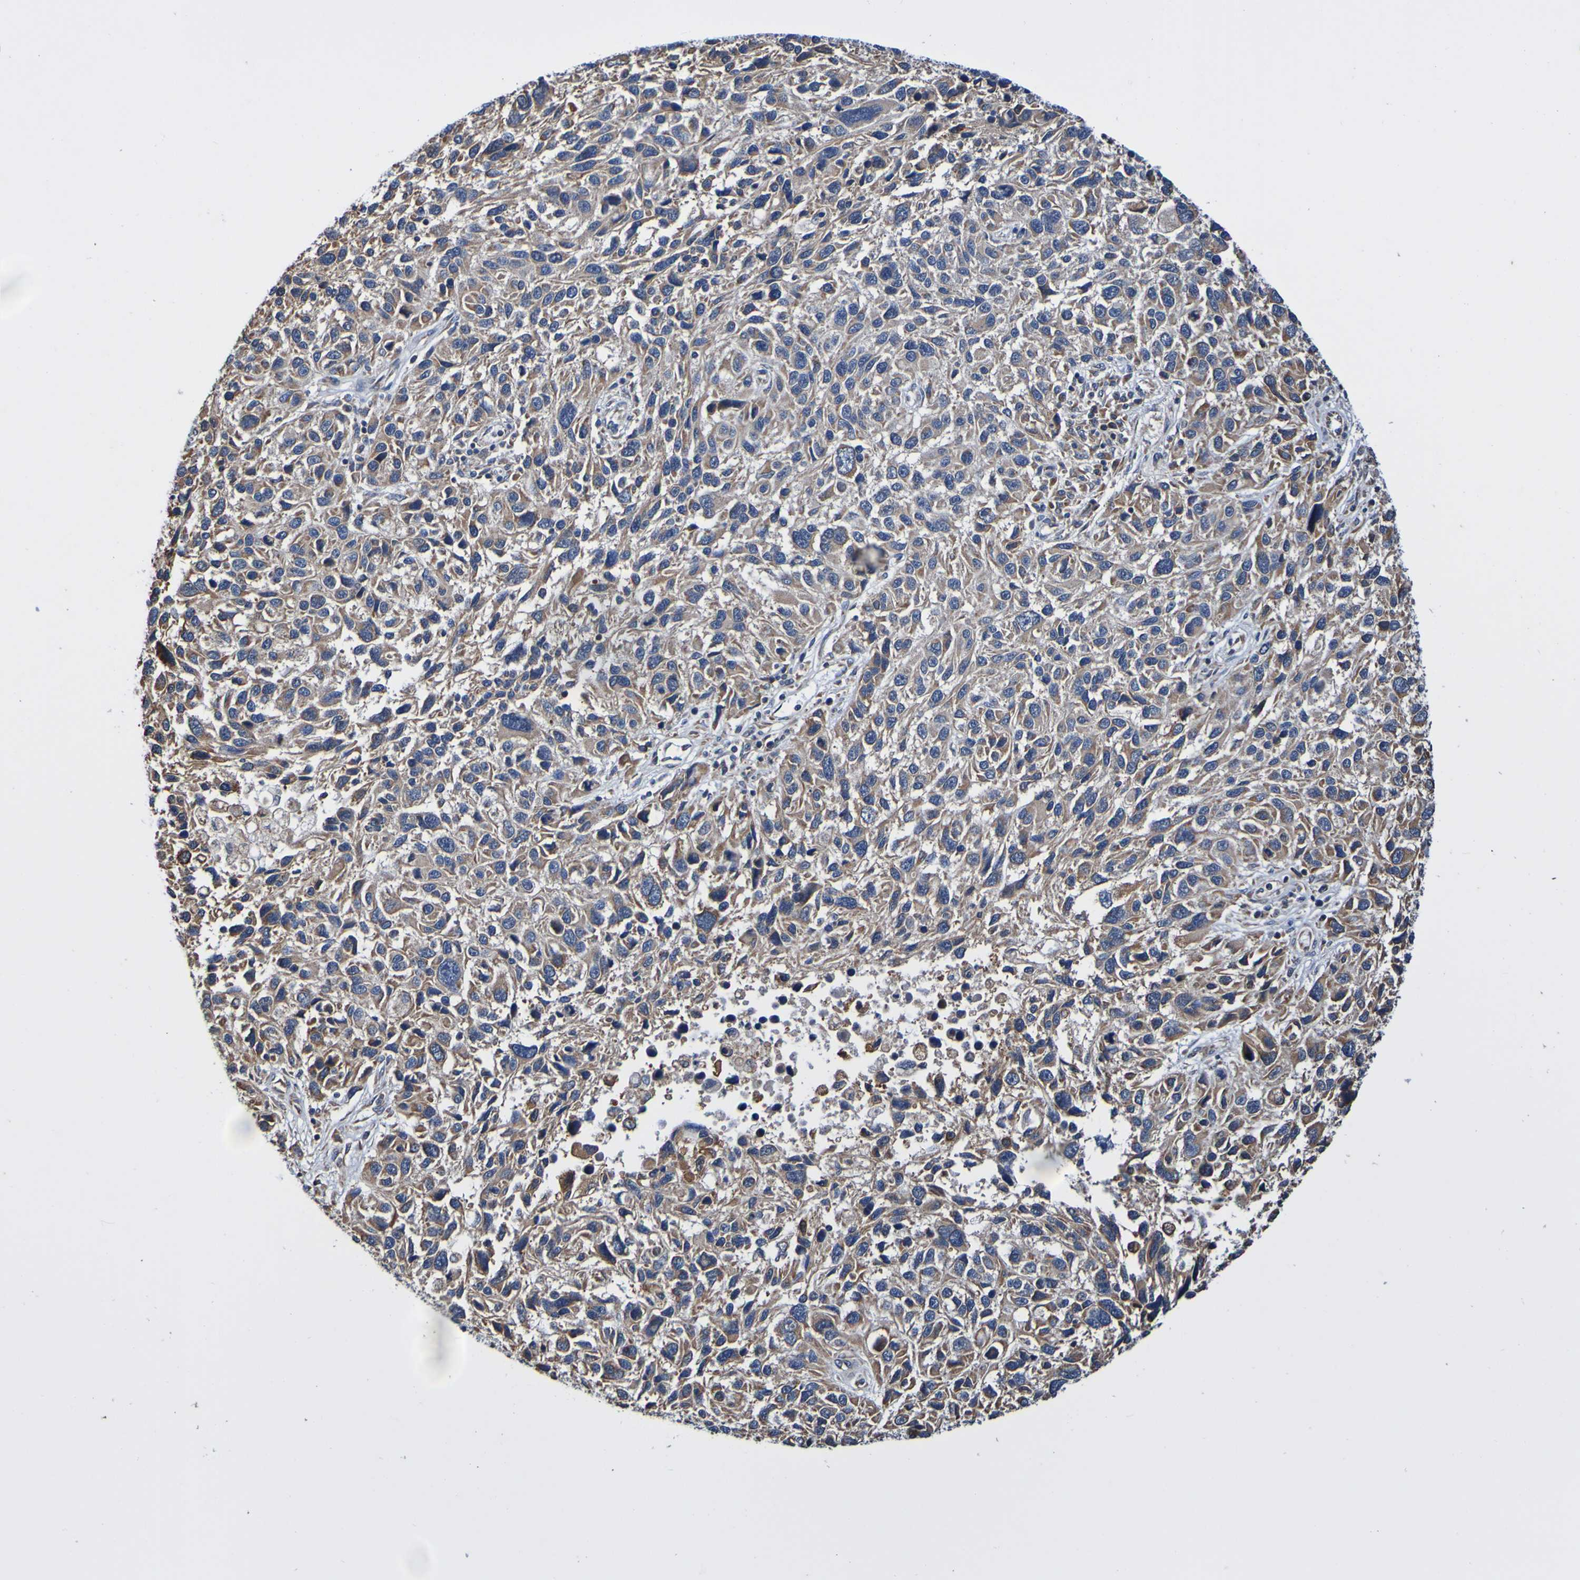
{"staining": {"intensity": "weak", "quantity": "25%-75%", "location": "cytoplasmic/membranous"}, "tissue": "melanoma", "cell_type": "Tumor cells", "image_type": "cancer", "snomed": [{"axis": "morphology", "description": "Malignant melanoma, NOS"}, {"axis": "topography", "description": "Skin"}], "caption": "Immunohistochemistry (DAB) staining of malignant melanoma exhibits weak cytoplasmic/membranous protein staining in approximately 25%-75% of tumor cells.", "gene": "AXIN1", "patient": {"sex": "male", "age": 53}}